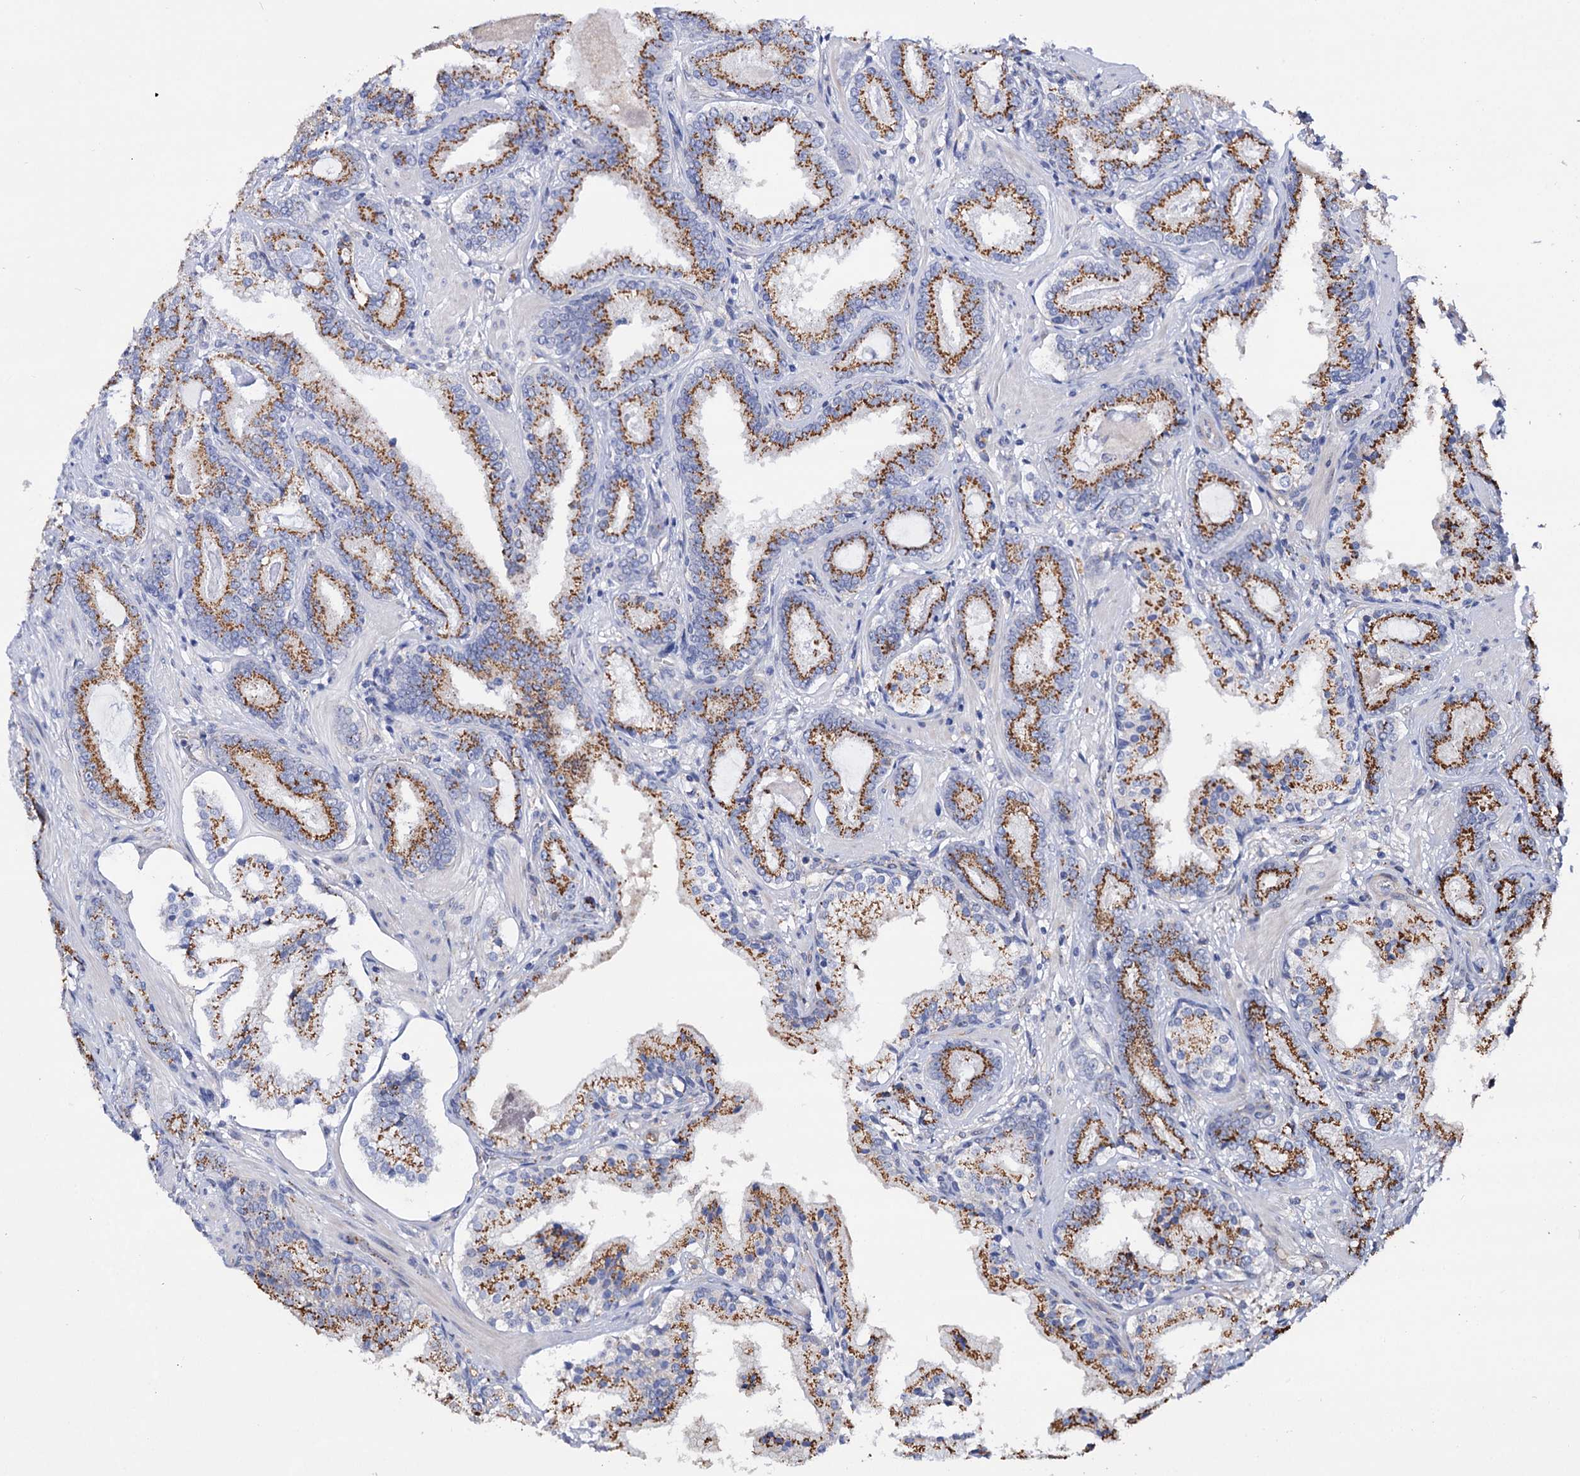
{"staining": {"intensity": "moderate", "quantity": ">75%", "location": "cytoplasmic/membranous"}, "tissue": "prostate cancer", "cell_type": "Tumor cells", "image_type": "cancer", "snomed": [{"axis": "morphology", "description": "Adenocarcinoma, High grade"}, {"axis": "topography", "description": "Prostate"}], "caption": "DAB (3,3'-diaminobenzidine) immunohistochemical staining of adenocarcinoma (high-grade) (prostate) shows moderate cytoplasmic/membranous protein expression in about >75% of tumor cells.", "gene": "C11orf96", "patient": {"sex": "male", "age": 58}}